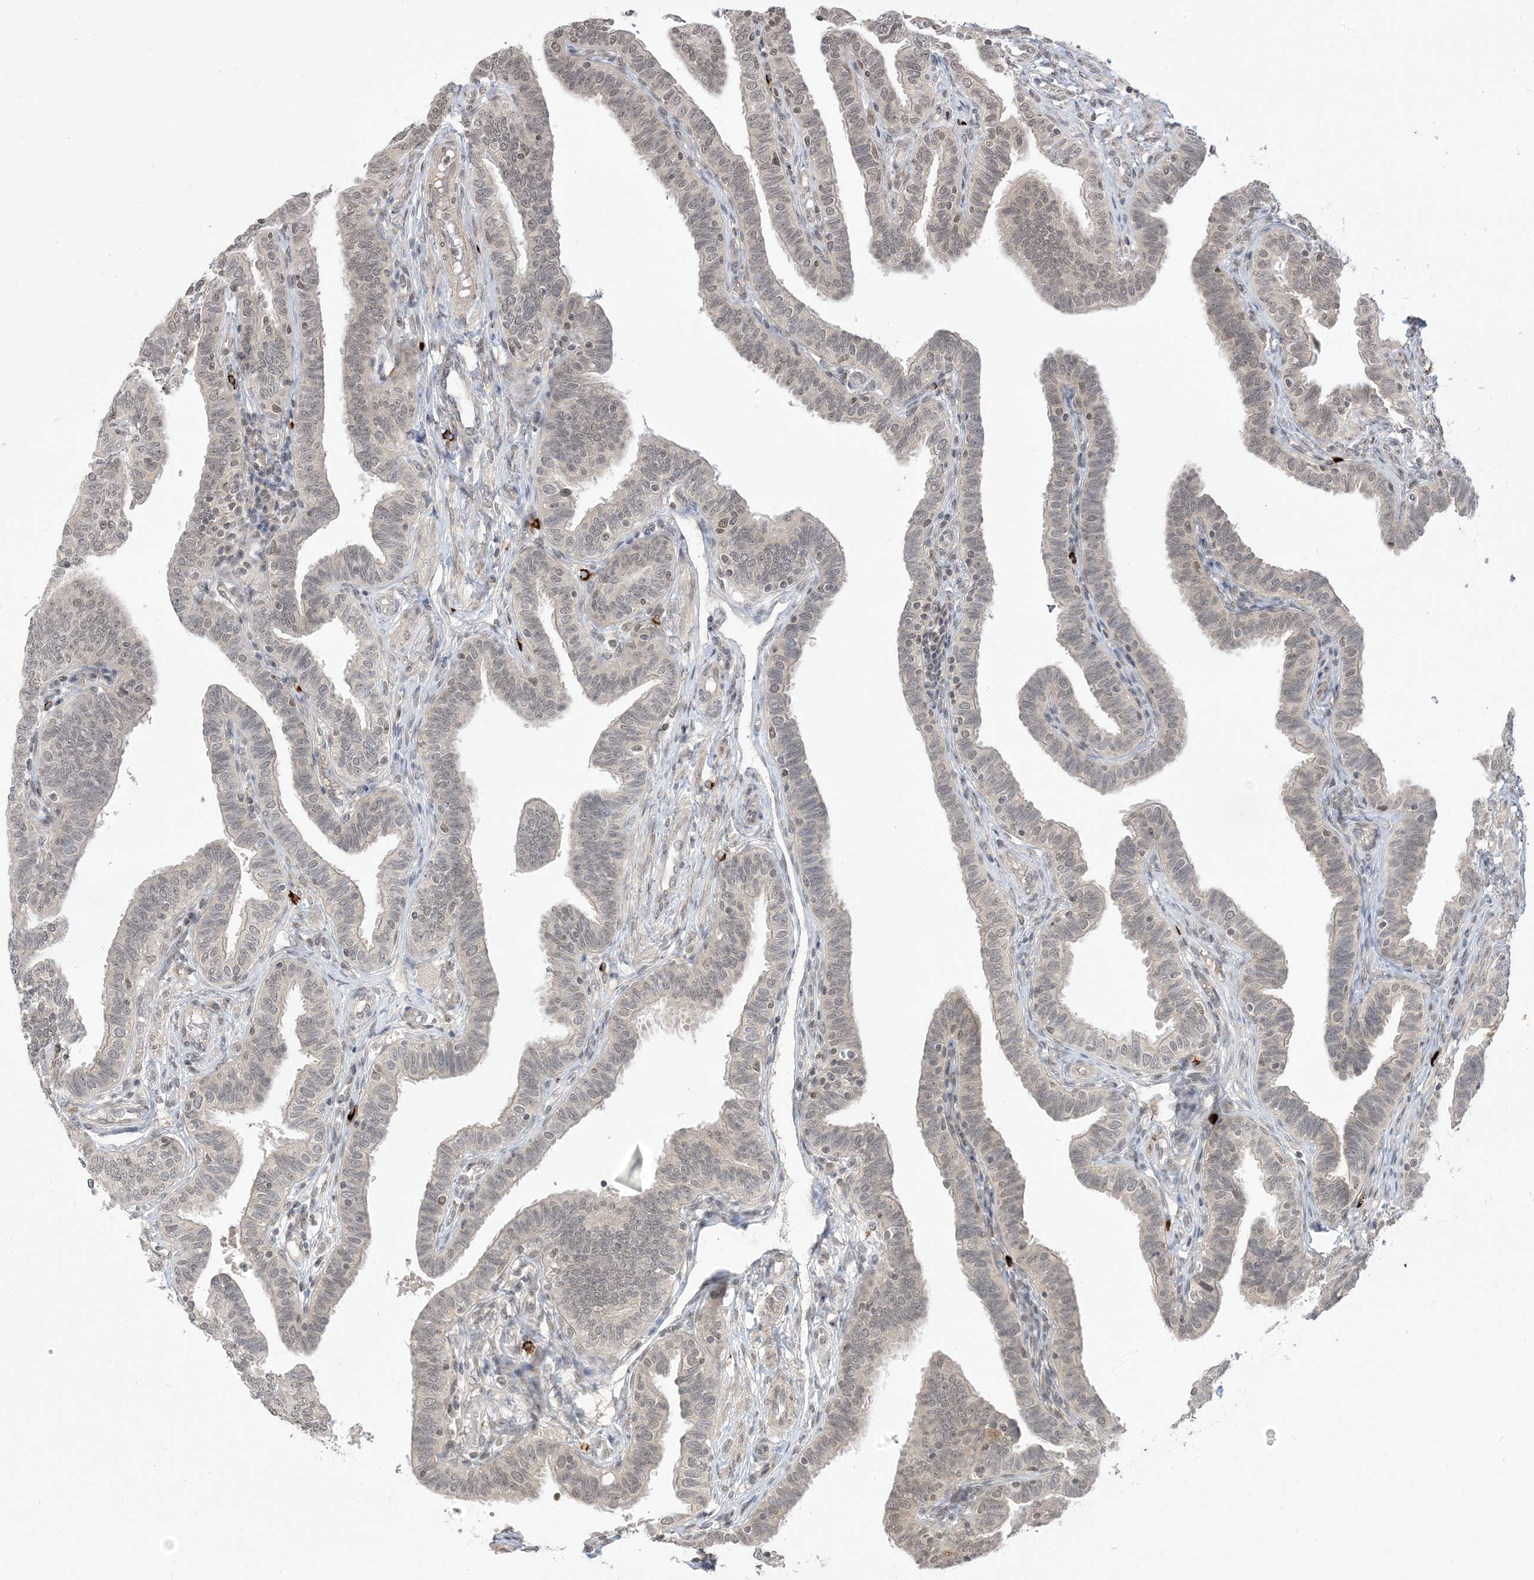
{"staining": {"intensity": "moderate", "quantity": "<25%", "location": "nuclear"}, "tissue": "fallopian tube", "cell_type": "Glandular cells", "image_type": "normal", "snomed": [{"axis": "morphology", "description": "Normal tissue, NOS"}, {"axis": "topography", "description": "Fallopian tube"}], "caption": "A brown stain shows moderate nuclear expression of a protein in glandular cells of unremarkable fallopian tube.", "gene": "RANBP9", "patient": {"sex": "female", "age": 39}}